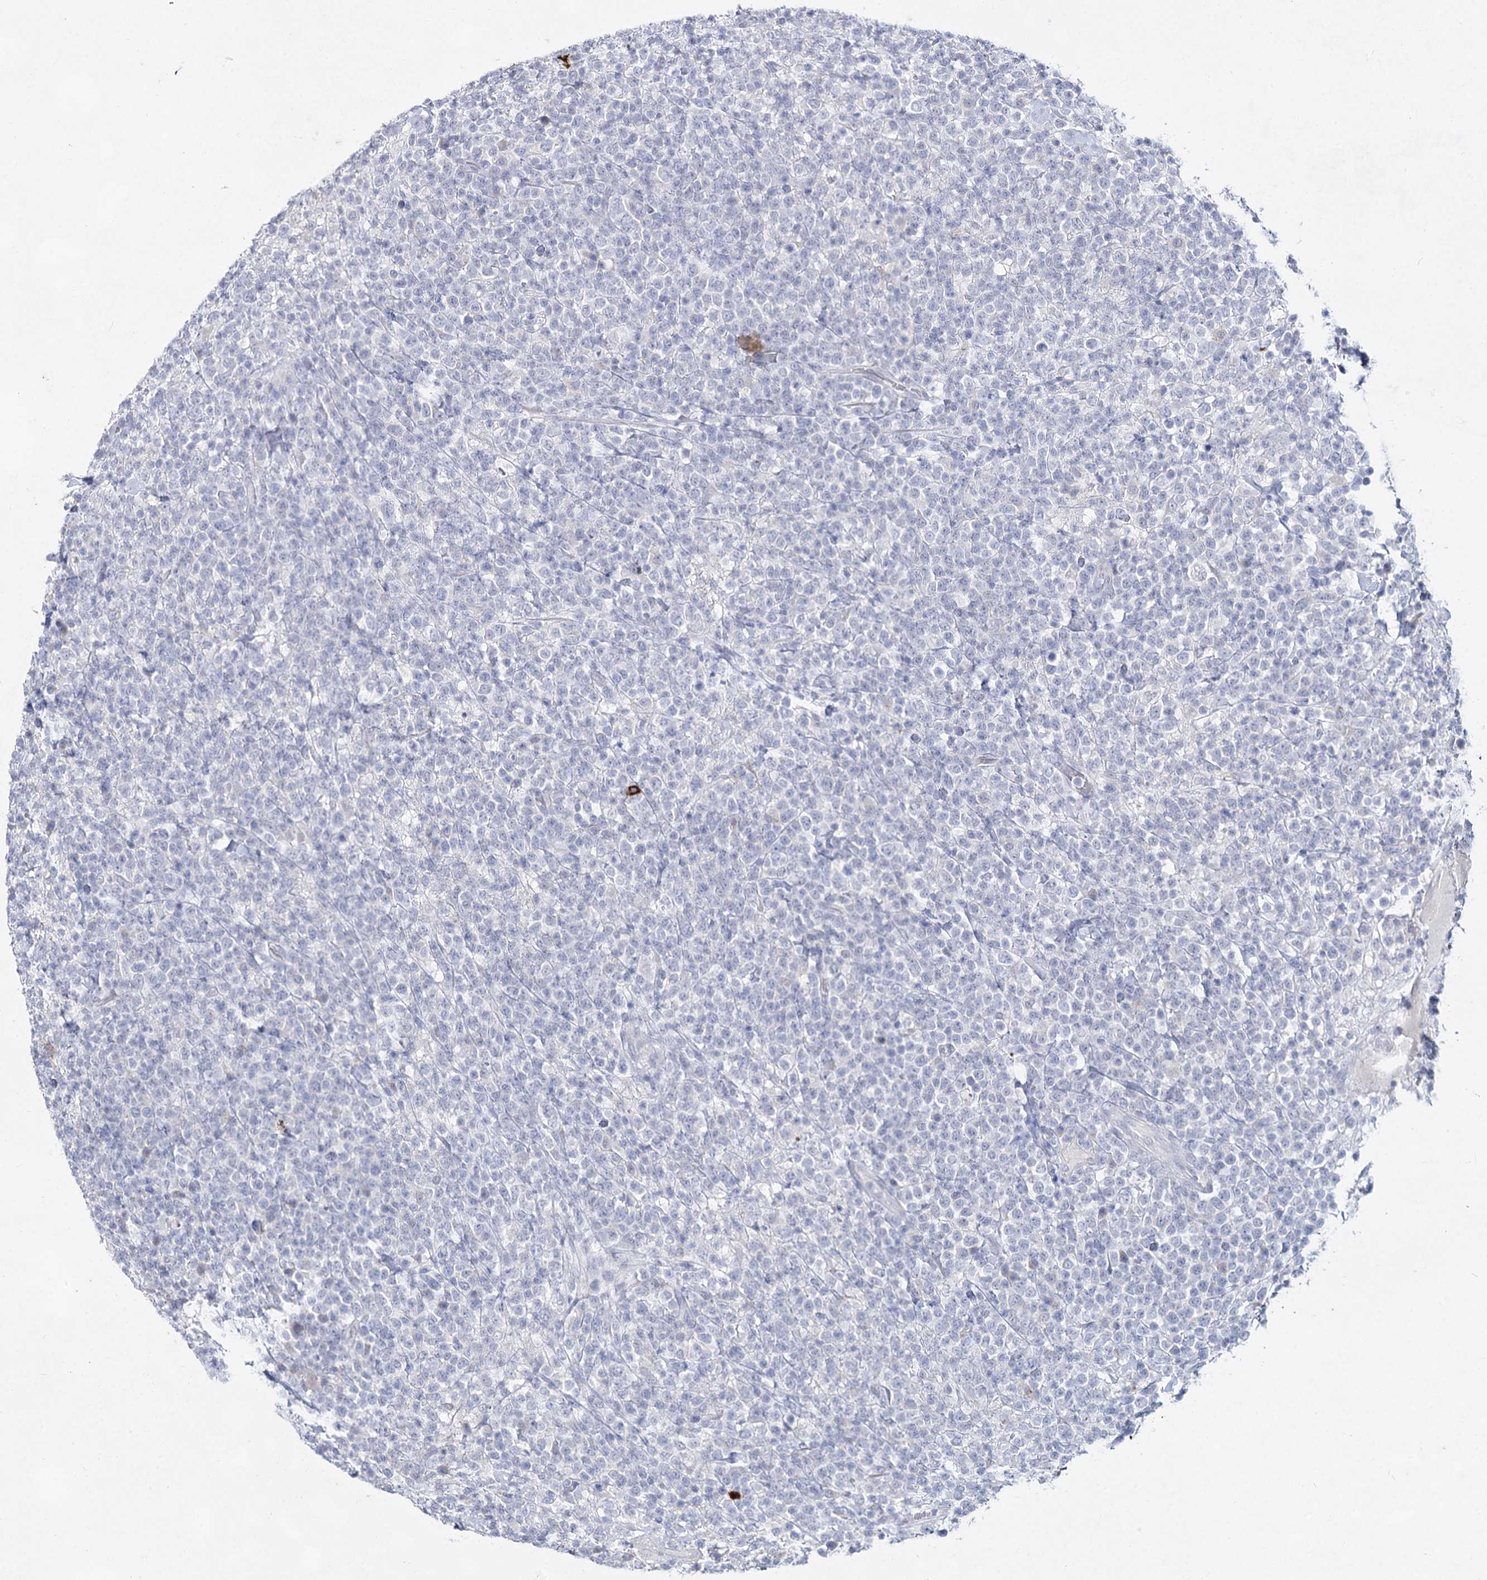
{"staining": {"intensity": "negative", "quantity": "none", "location": "none"}, "tissue": "lymphoma", "cell_type": "Tumor cells", "image_type": "cancer", "snomed": [{"axis": "morphology", "description": "Malignant lymphoma, non-Hodgkin's type, High grade"}, {"axis": "topography", "description": "Colon"}], "caption": "This is an immunohistochemistry micrograph of malignant lymphoma, non-Hodgkin's type (high-grade). There is no positivity in tumor cells.", "gene": "CCDC73", "patient": {"sex": "female", "age": 53}}